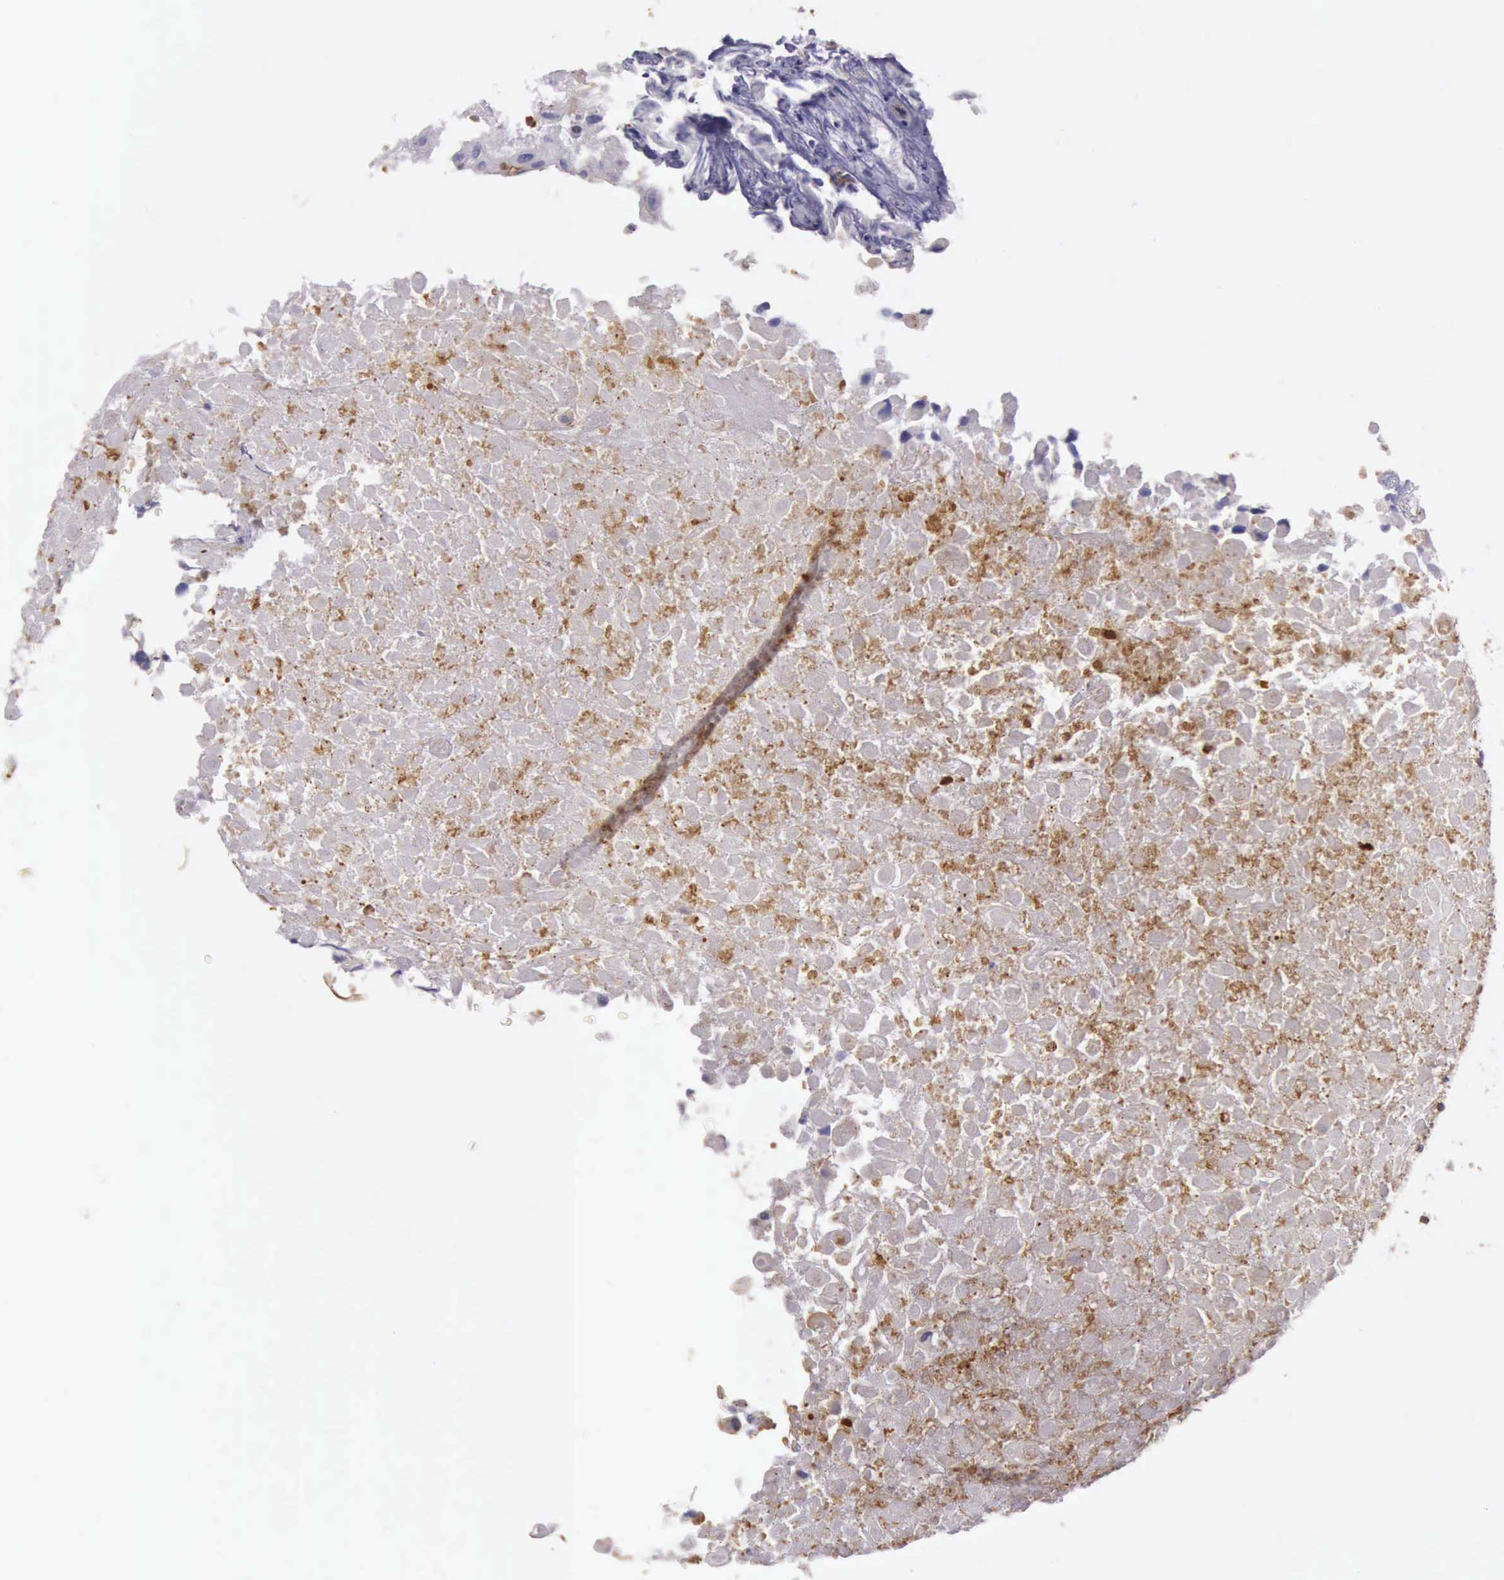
{"staining": {"intensity": "negative", "quantity": "none", "location": "none"}, "tissue": "urothelial cancer", "cell_type": "Tumor cells", "image_type": "cancer", "snomed": [{"axis": "morphology", "description": "Urothelial carcinoma, High grade"}, {"axis": "topography", "description": "Urinary bladder"}], "caption": "Immunohistochemical staining of urothelial cancer demonstrates no significant staining in tumor cells.", "gene": "ARHGAP4", "patient": {"sex": "male", "age": 56}}